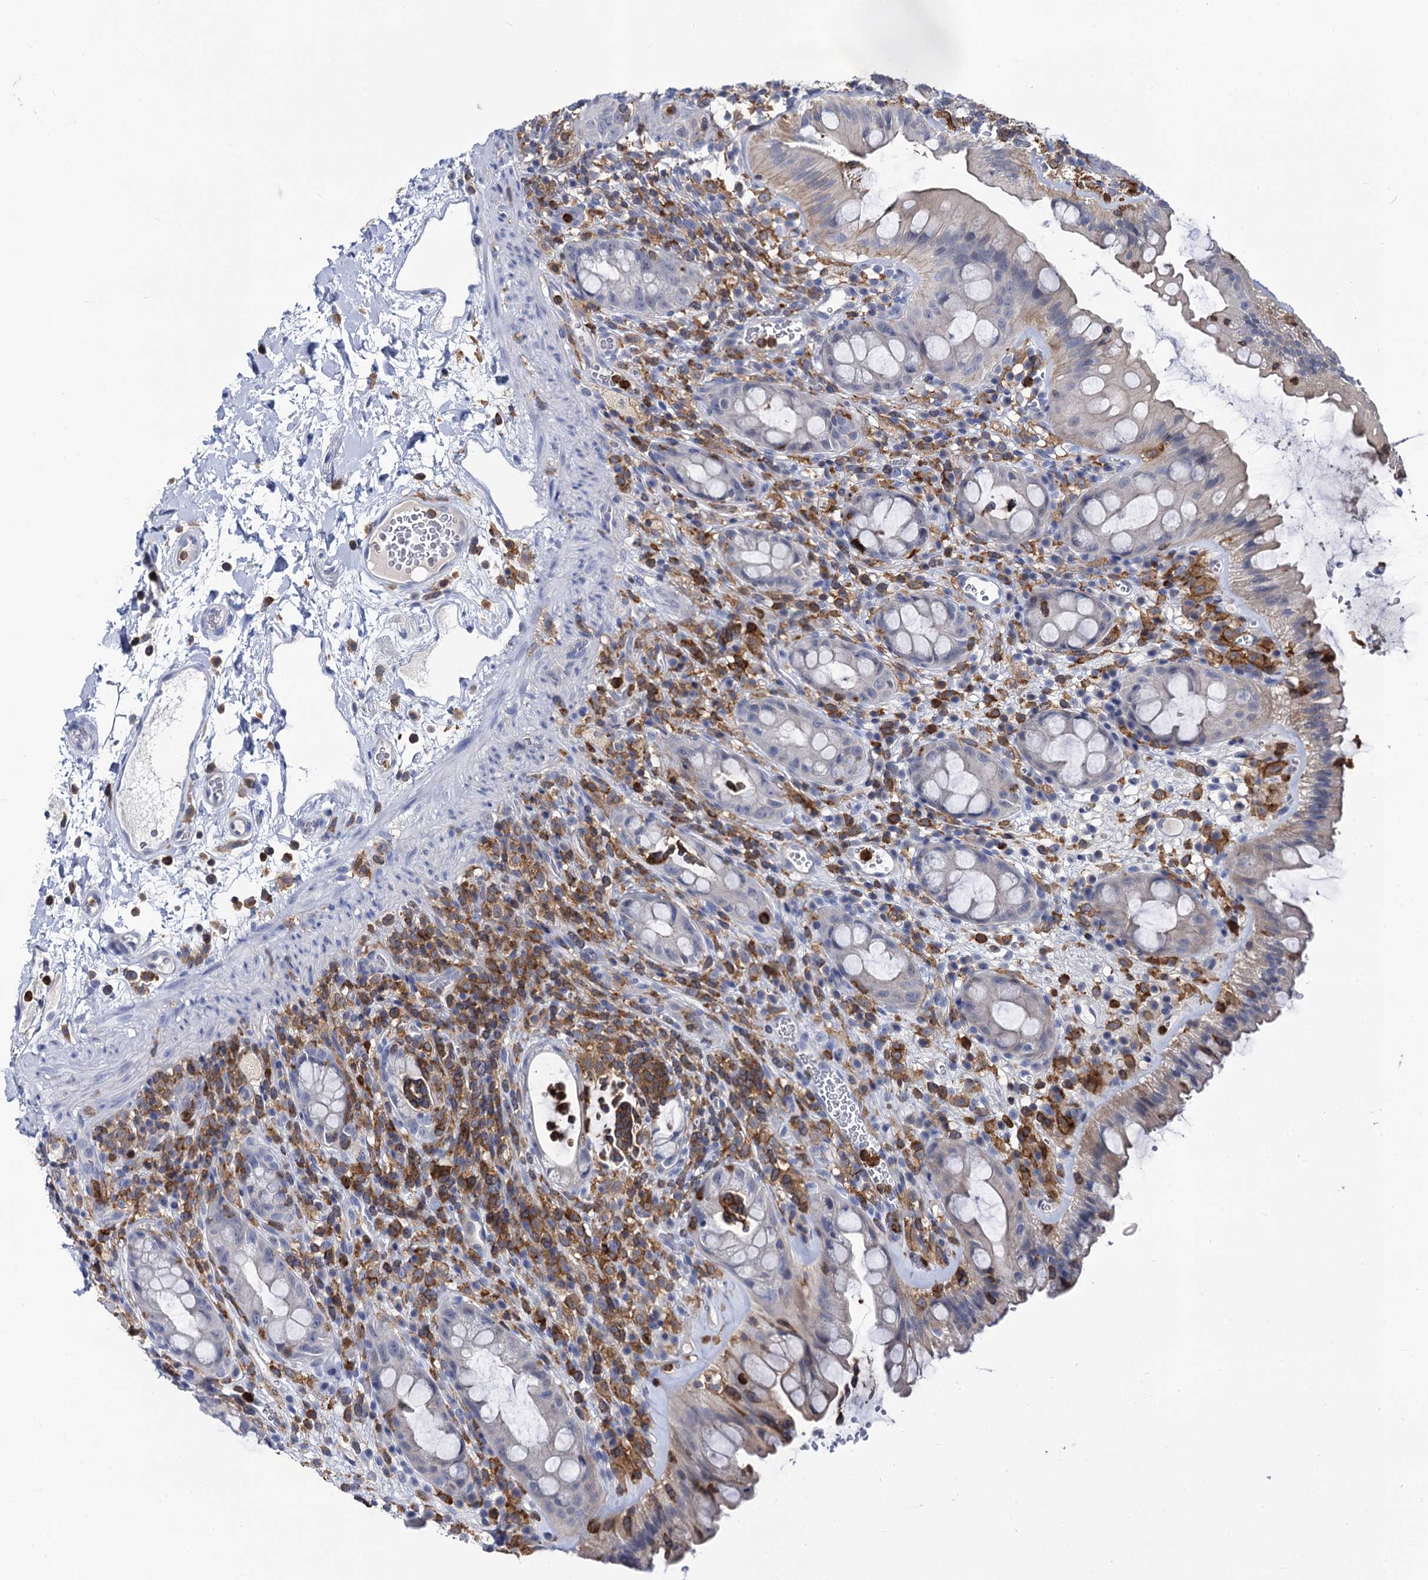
{"staining": {"intensity": "weak", "quantity": "25%-75%", "location": "cytoplasmic/membranous"}, "tissue": "rectum", "cell_type": "Glandular cells", "image_type": "normal", "snomed": [{"axis": "morphology", "description": "Normal tissue, NOS"}, {"axis": "topography", "description": "Rectum"}], "caption": "IHC of unremarkable human rectum reveals low levels of weak cytoplasmic/membranous staining in about 25%-75% of glandular cells.", "gene": "RHOG", "patient": {"sex": "female", "age": 57}}